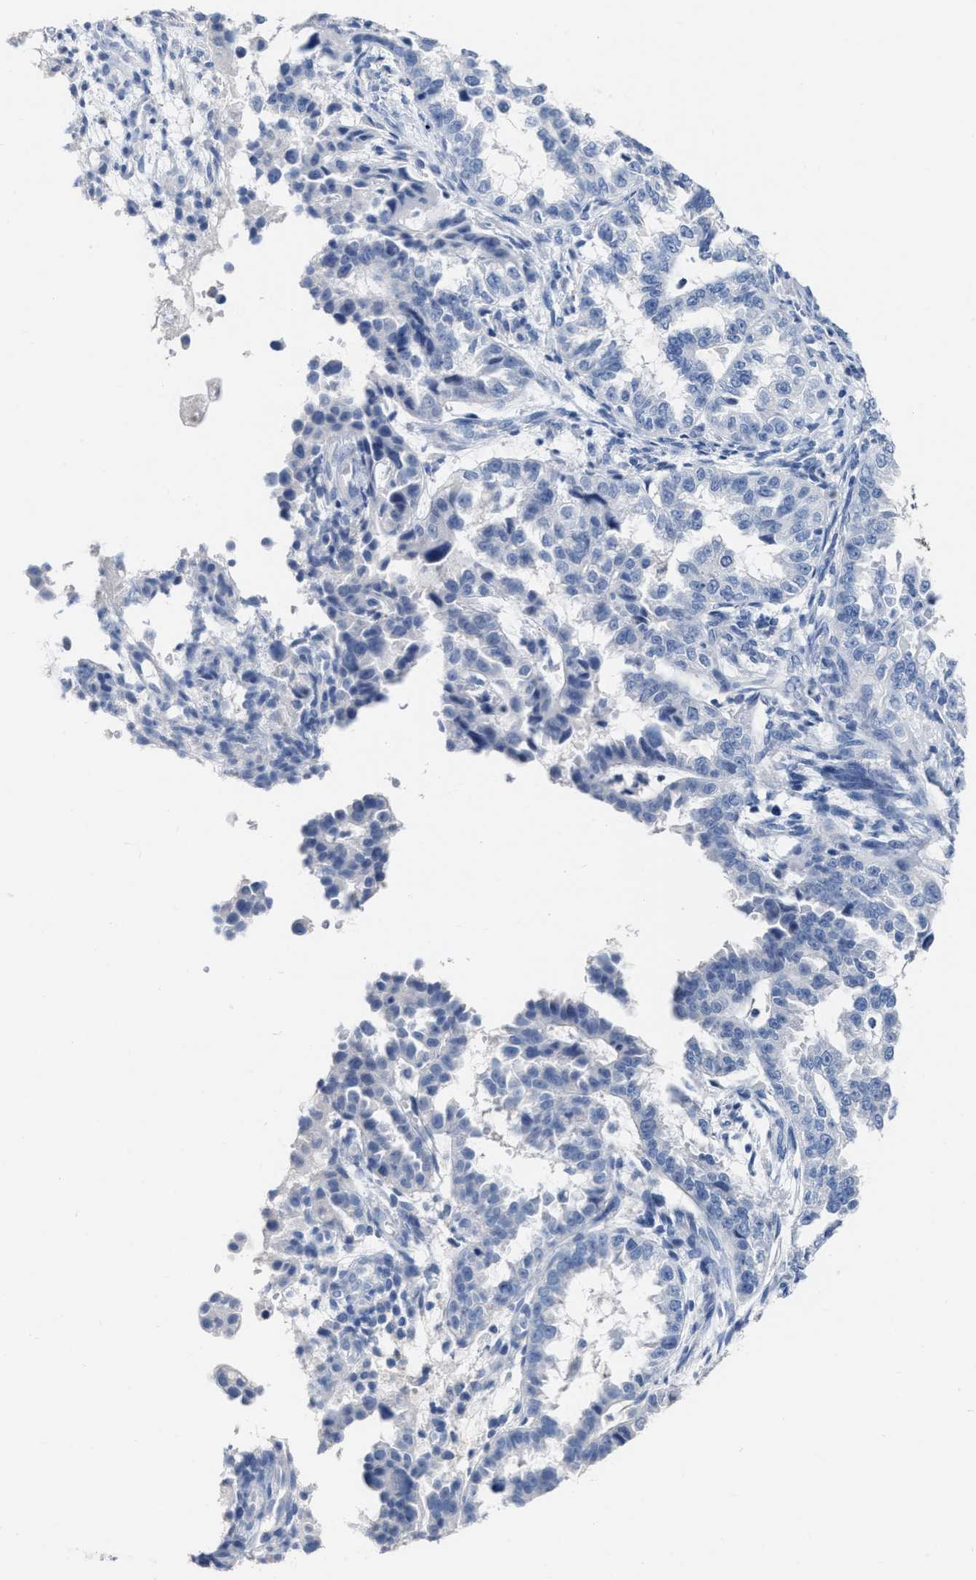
{"staining": {"intensity": "negative", "quantity": "none", "location": "none"}, "tissue": "endometrial cancer", "cell_type": "Tumor cells", "image_type": "cancer", "snomed": [{"axis": "morphology", "description": "Adenocarcinoma, NOS"}, {"axis": "topography", "description": "Endometrium"}], "caption": "The micrograph displays no staining of tumor cells in endometrial adenocarcinoma.", "gene": "CEACAM5", "patient": {"sex": "female", "age": 85}}